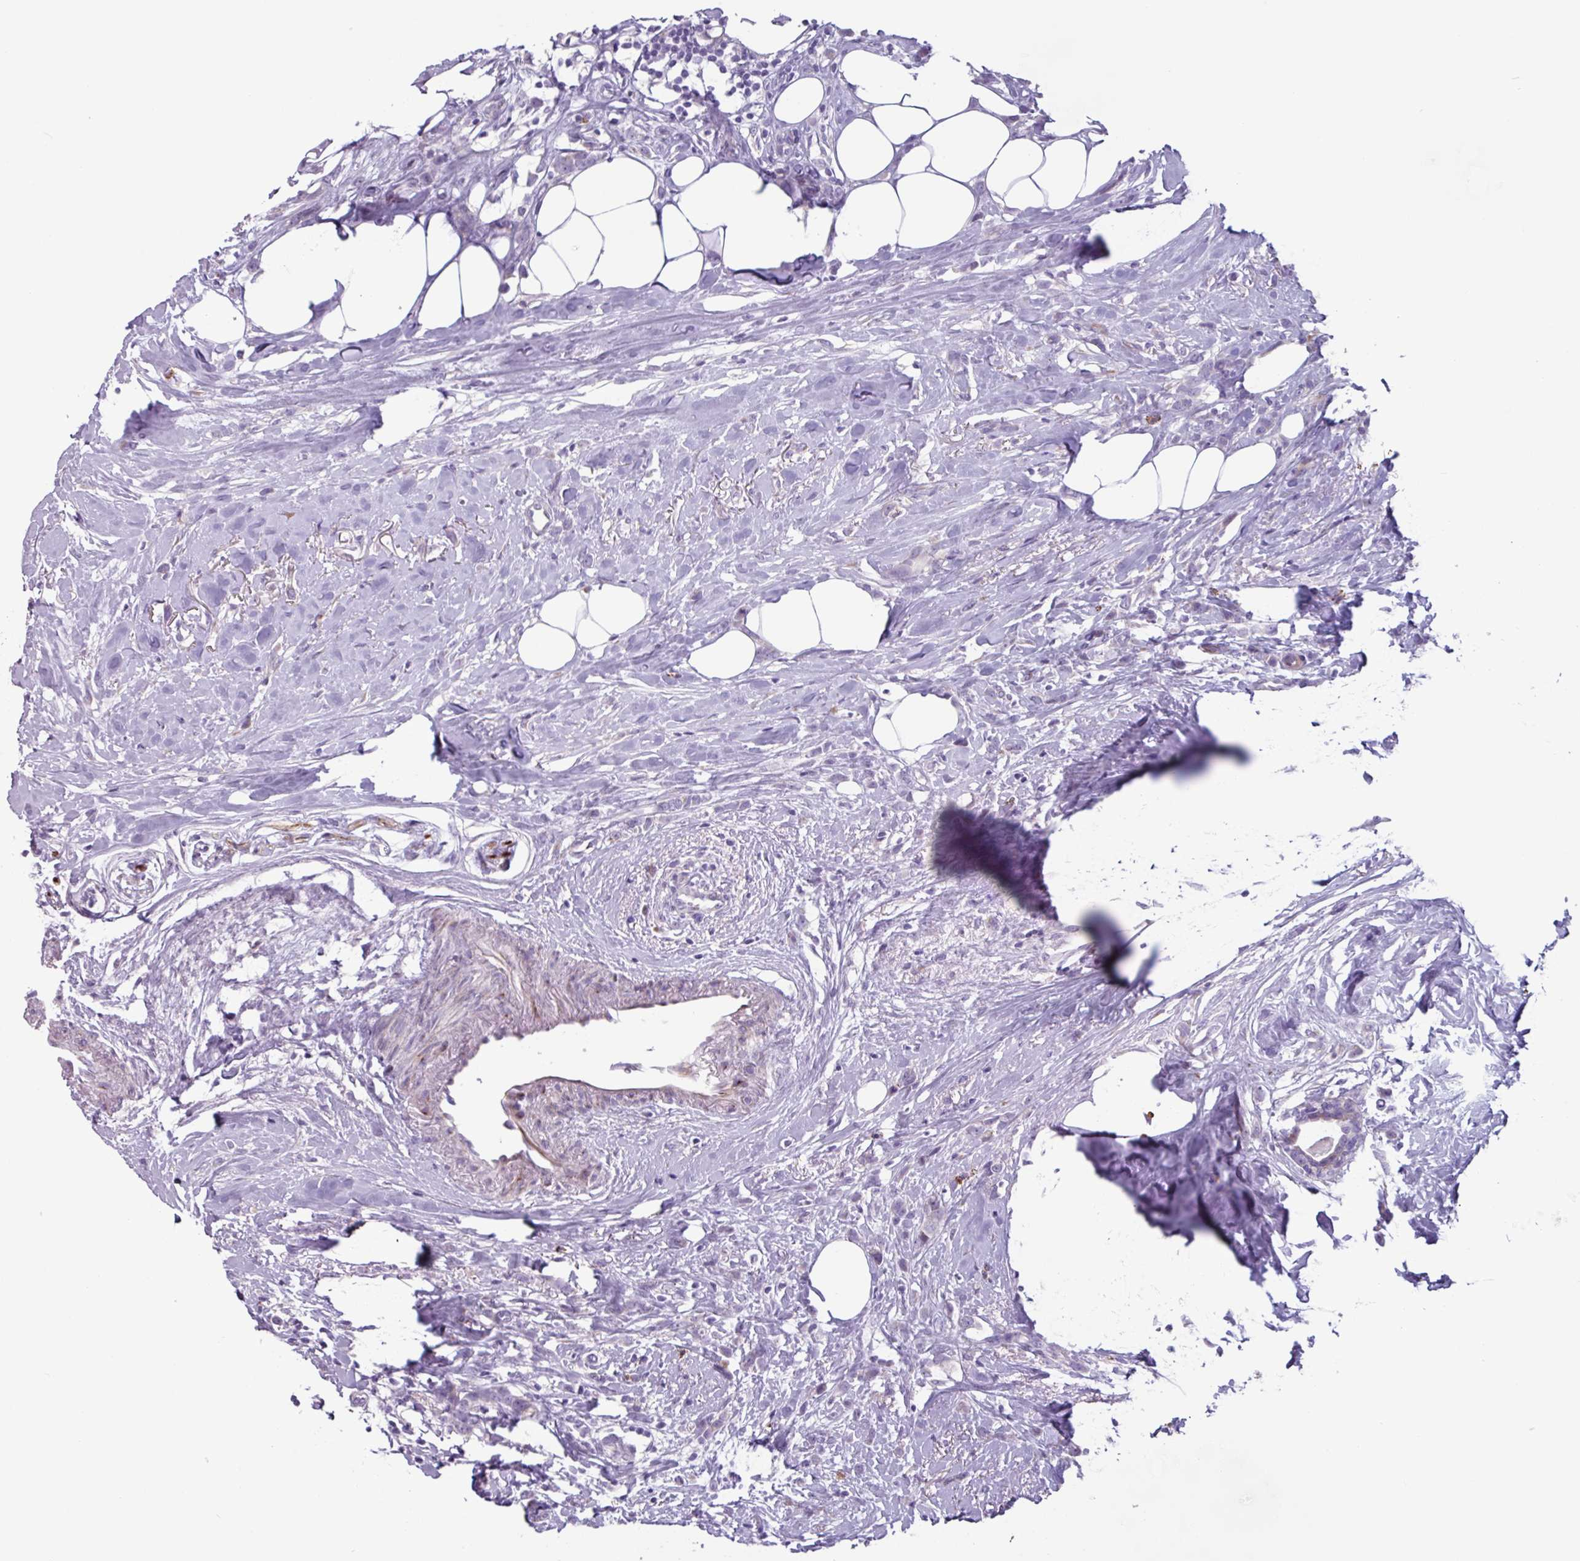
{"staining": {"intensity": "negative", "quantity": "none", "location": "none"}, "tissue": "breast cancer", "cell_type": "Tumor cells", "image_type": "cancer", "snomed": [{"axis": "morphology", "description": "Duct carcinoma"}, {"axis": "topography", "description": "Breast"}], "caption": "An IHC histopathology image of breast cancer is shown. There is no staining in tumor cells of breast cancer.", "gene": "ADGRE1", "patient": {"sex": "female", "age": 80}}